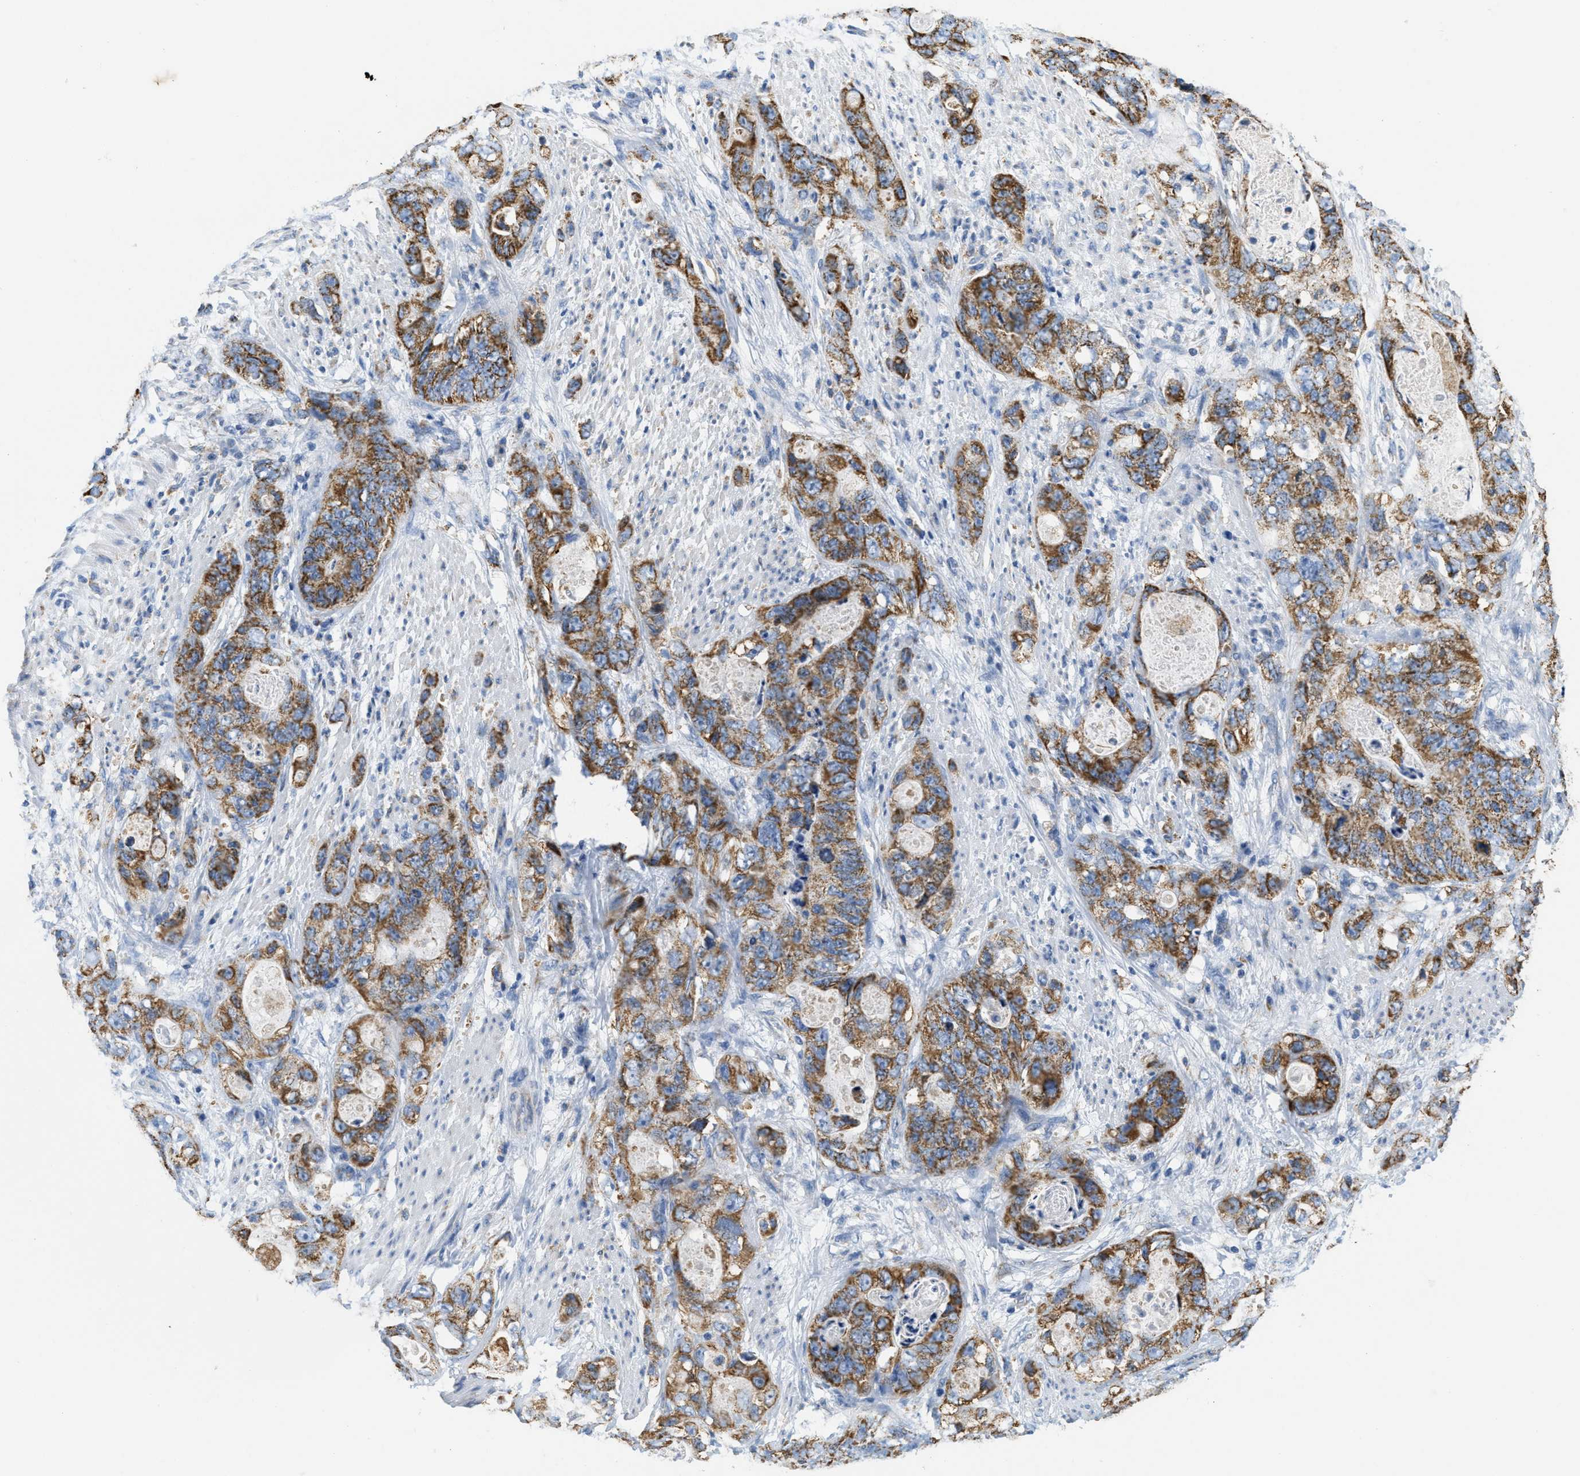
{"staining": {"intensity": "moderate", "quantity": ">75%", "location": "cytoplasmic/membranous"}, "tissue": "stomach cancer", "cell_type": "Tumor cells", "image_type": "cancer", "snomed": [{"axis": "morphology", "description": "Adenocarcinoma, NOS"}, {"axis": "topography", "description": "Stomach"}], "caption": "This image exhibits stomach adenocarcinoma stained with IHC to label a protein in brown. The cytoplasmic/membranous of tumor cells show moderate positivity for the protein. Nuclei are counter-stained blue.", "gene": "KCNJ5", "patient": {"sex": "female", "age": 89}}